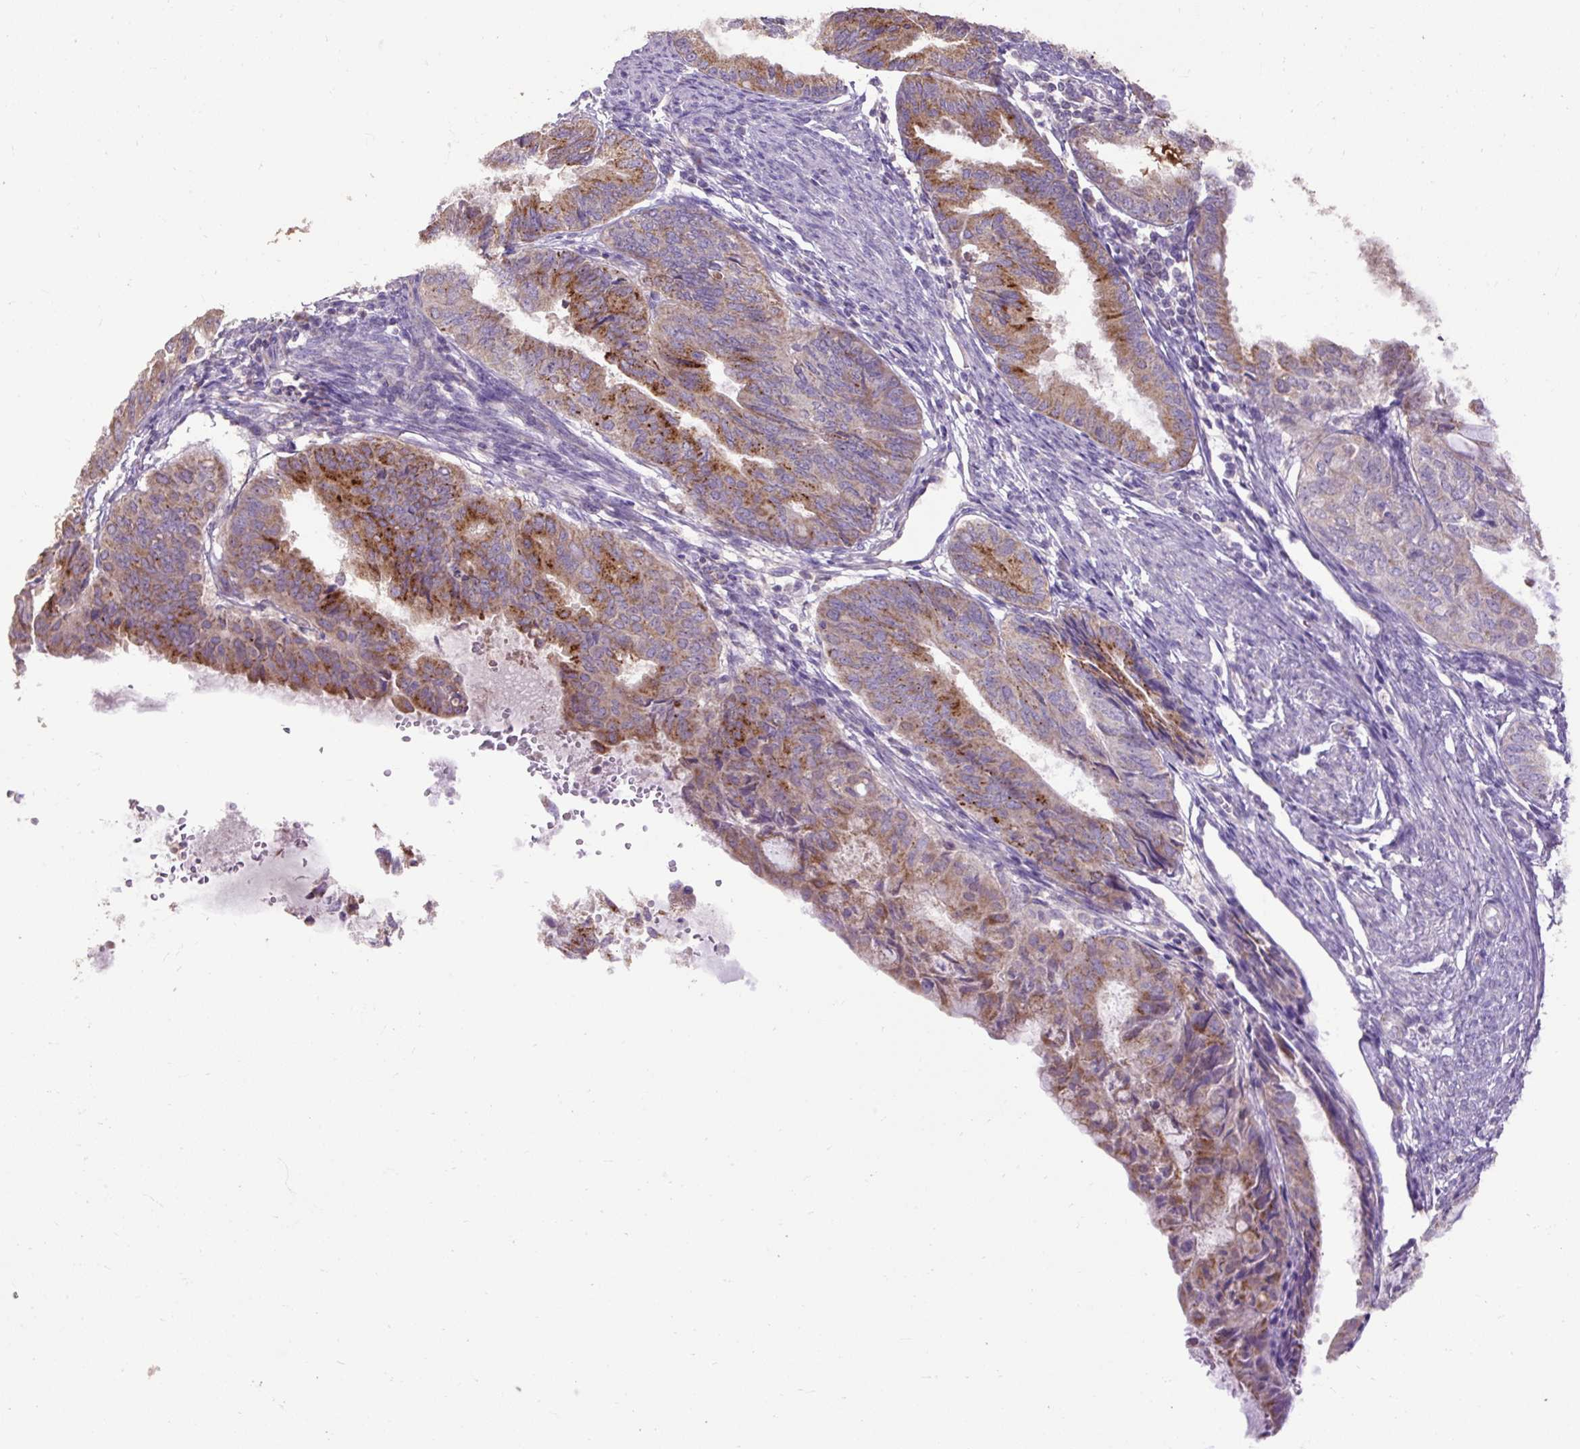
{"staining": {"intensity": "moderate", "quantity": ">75%", "location": "cytoplasmic/membranous"}, "tissue": "endometrial cancer", "cell_type": "Tumor cells", "image_type": "cancer", "snomed": [{"axis": "morphology", "description": "Adenocarcinoma, NOS"}, {"axis": "topography", "description": "Endometrium"}], "caption": "This is a photomicrograph of immunohistochemistry (IHC) staining of endometrial cancer, which shows moderate staining in the cytoplasmic/membranous of tumor cells.", "gene": "ABR", "patient": {"sex": "female", "age": 86}}